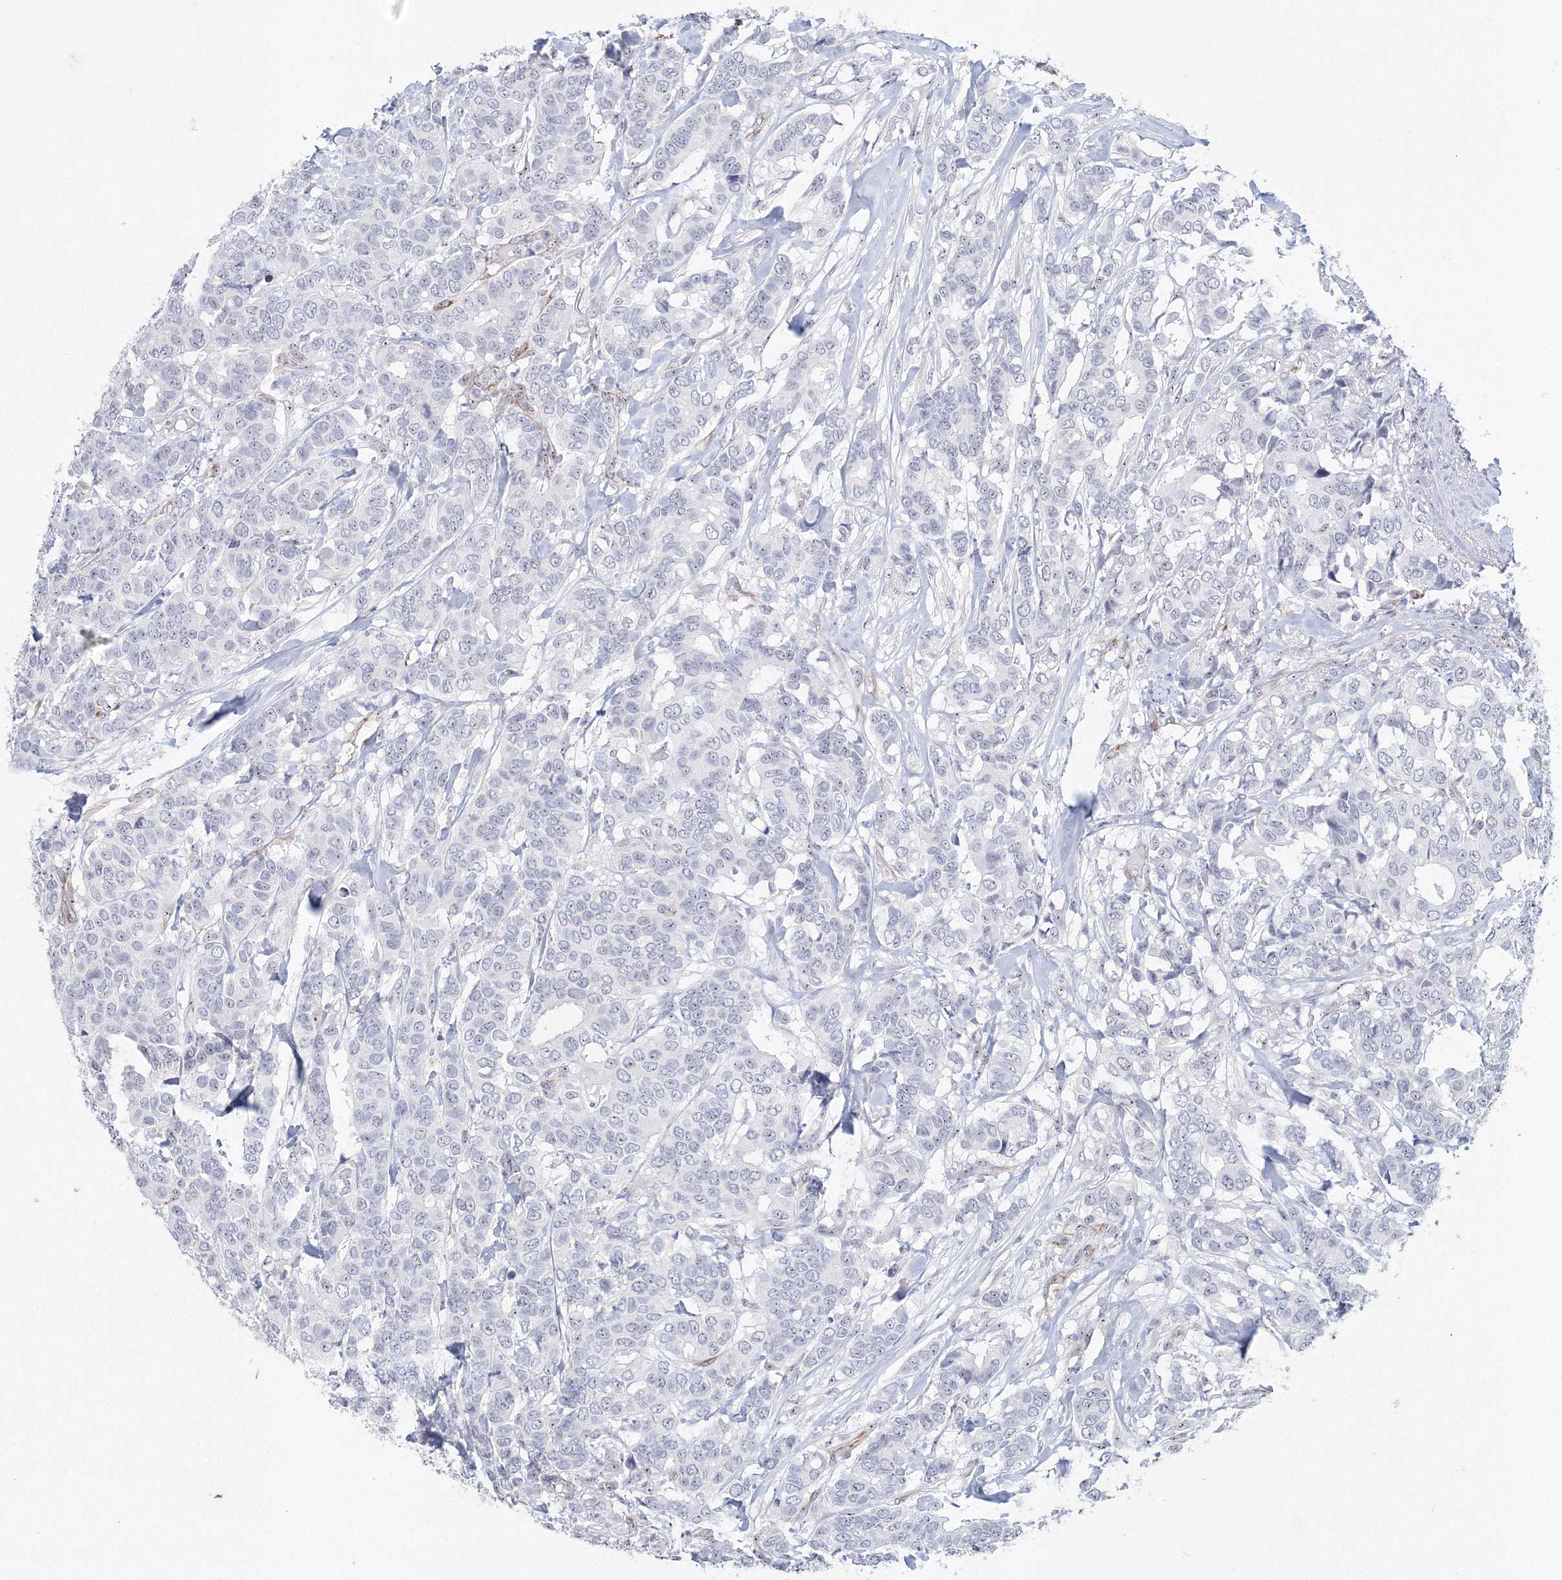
{"staining": {"intensity": "negative", "quantity": "none", "location": "none"}, "tissue": "breast cancer", "cell_type": "Tumor cells", "image_type": "cancer", "snomed": [{"axis": "morphology", "description": "Duct carcinoma"}, {"axis": "topography", "description": "Breast"}], "caption": "Protein analysis of breast cancer demonstrates no significant expression in tumor cells.", "gene": "SIRT7", "patient": {"sex": "female", "age": 87}}